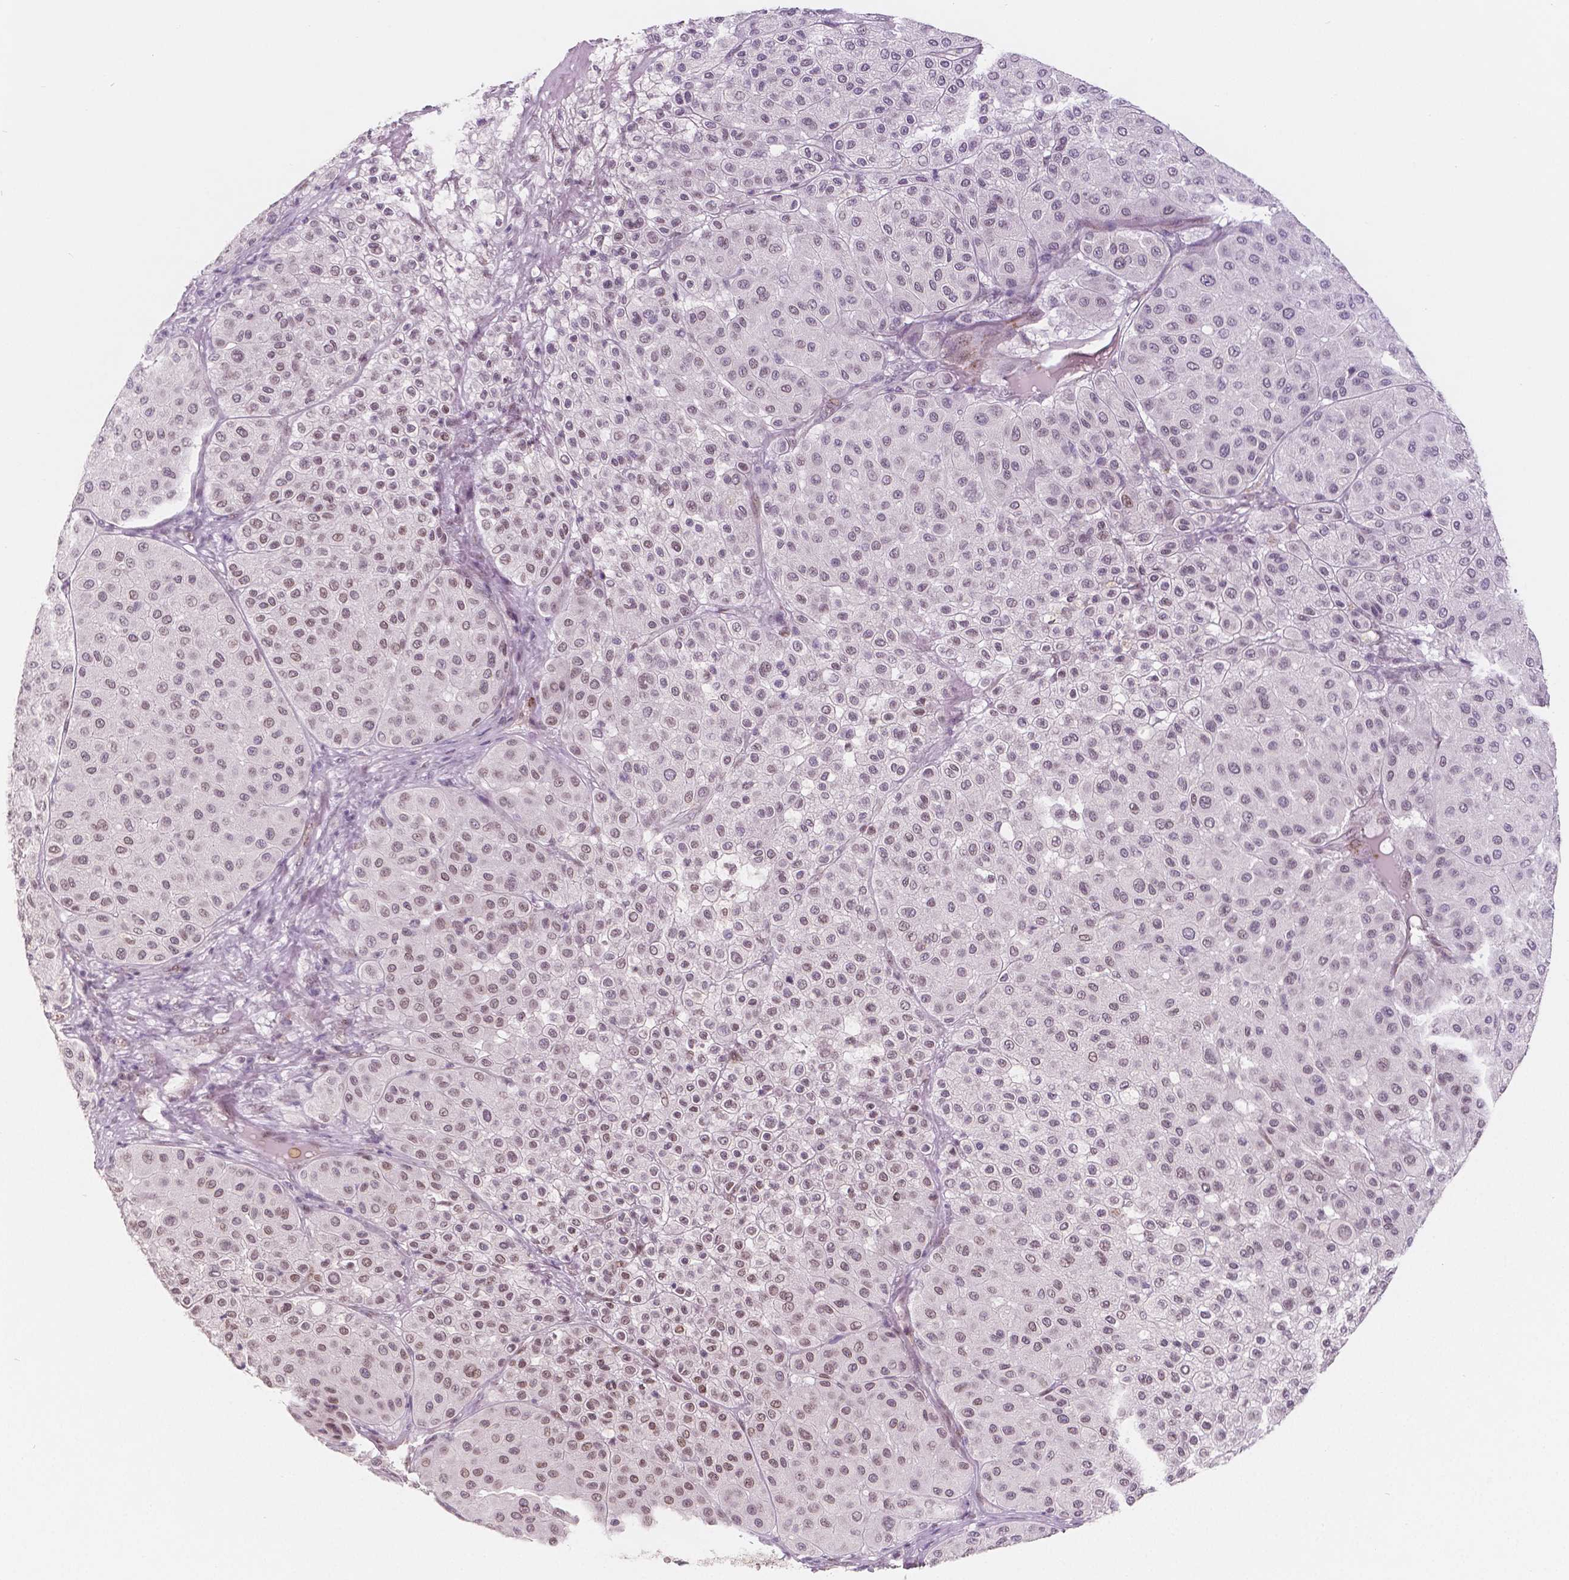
{"staining": {"intensity": "weak", "quantity": "<25%", "location": "nuclear"}, "tissue": "melanoma", "cell_type": "Tumor cells", "image_type": "cancer", "snomed": [{"axis": "morphology", "description": "Malignant melanoma, Metastatic site"}, {"axis": "topography", "description": "Smooth muscle"}], "caption": "Tumor cells are negative for brown protein staining in melanoma.", "gene": "KDM5B", "patient": {"sex": "male", "age": 41}}